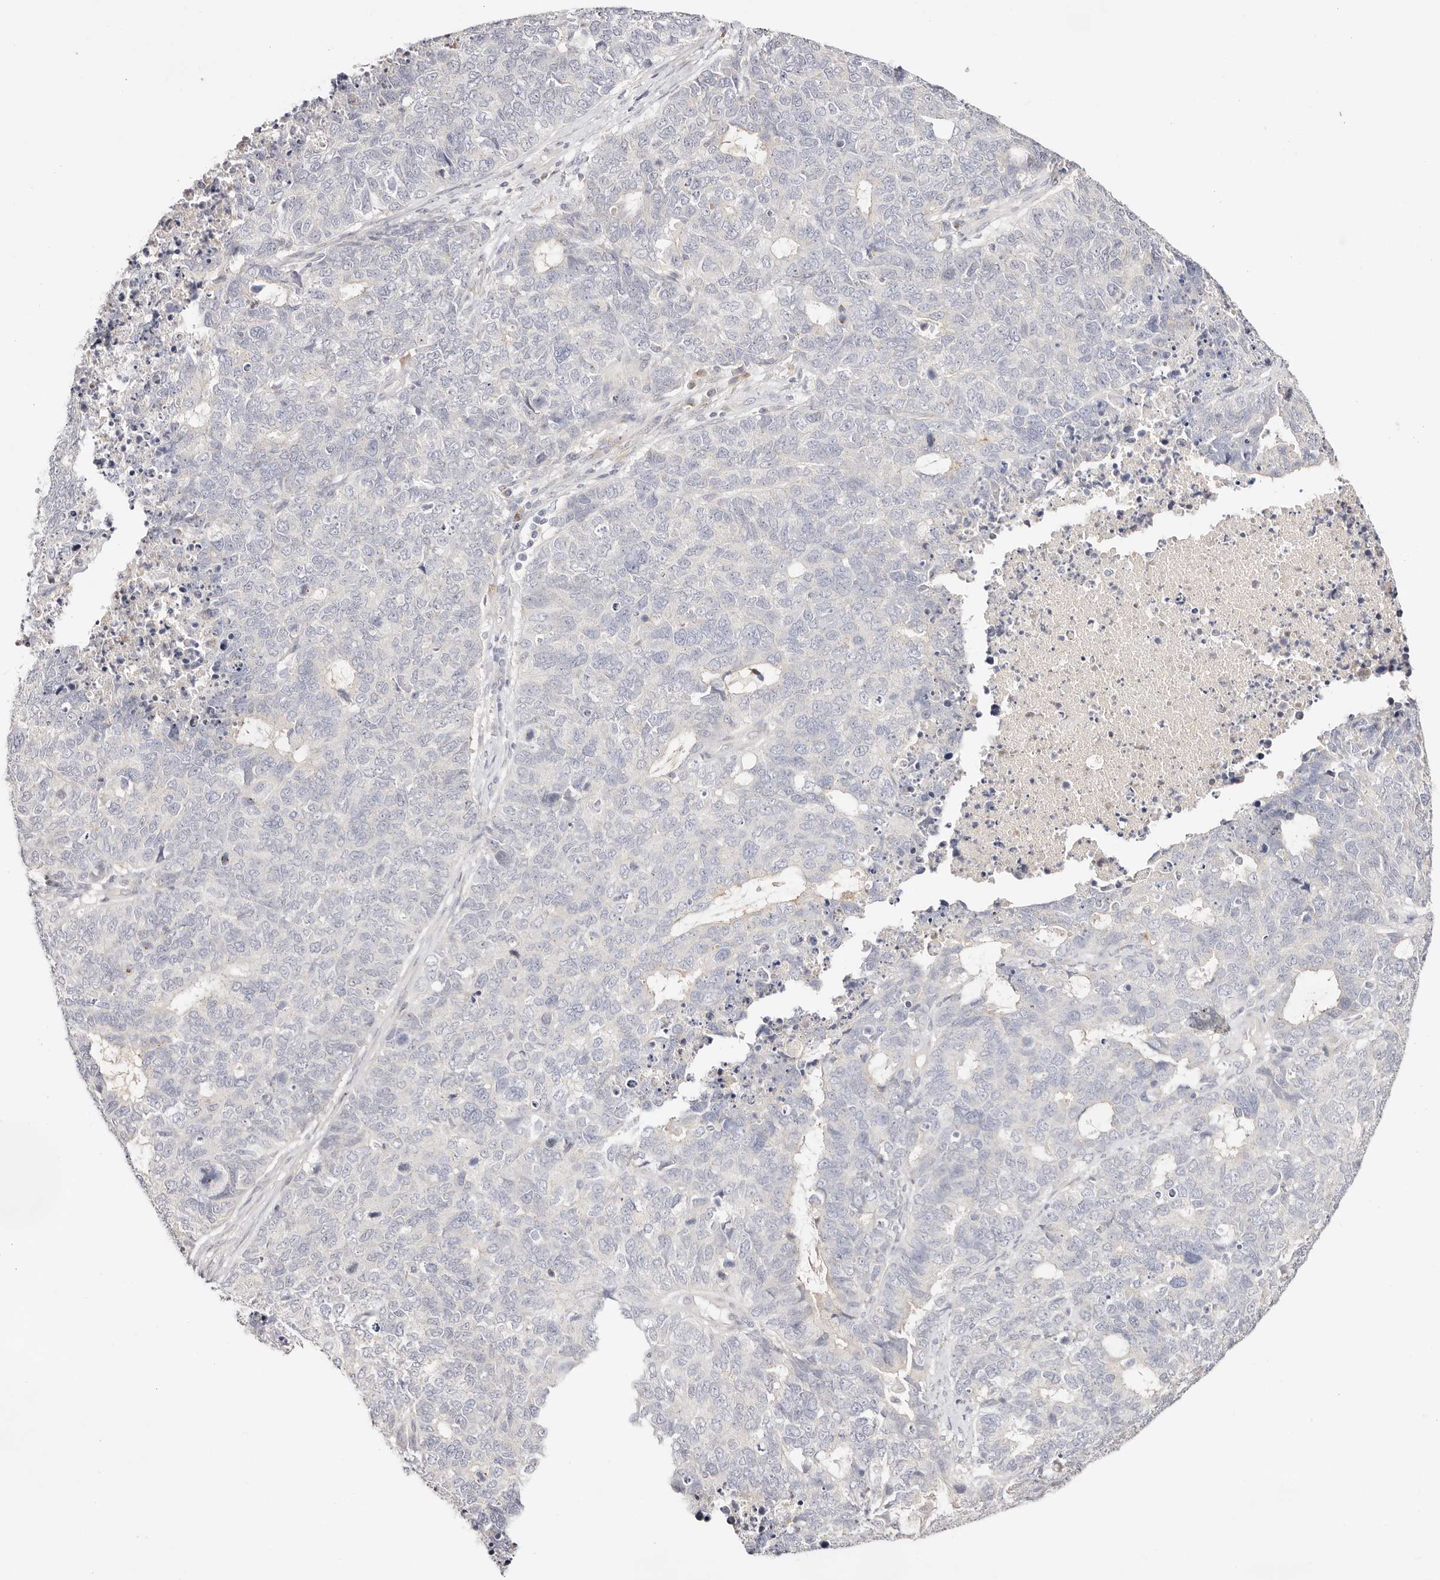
{"staining": {"intensity": "negative", "quantity": "none", "location": "none"}, "tissue": "cervical cancer", "cell_type": "Tumor cells", "image_type": "cancer", "snomed": [{"axis": "morphology", "description": "Squamous cell carcinoma, NOS"}, {"axis": "topography", "description": "Cervix"}], "caption": "Immunohistochemistry (IHC) of cervical cancer (squamous cell carcinoma) displays no staining in tumor cells. Nuclei are stained in blue.", "gene": "DNASE1", "patient": {"sex": "female", "age": 63}}